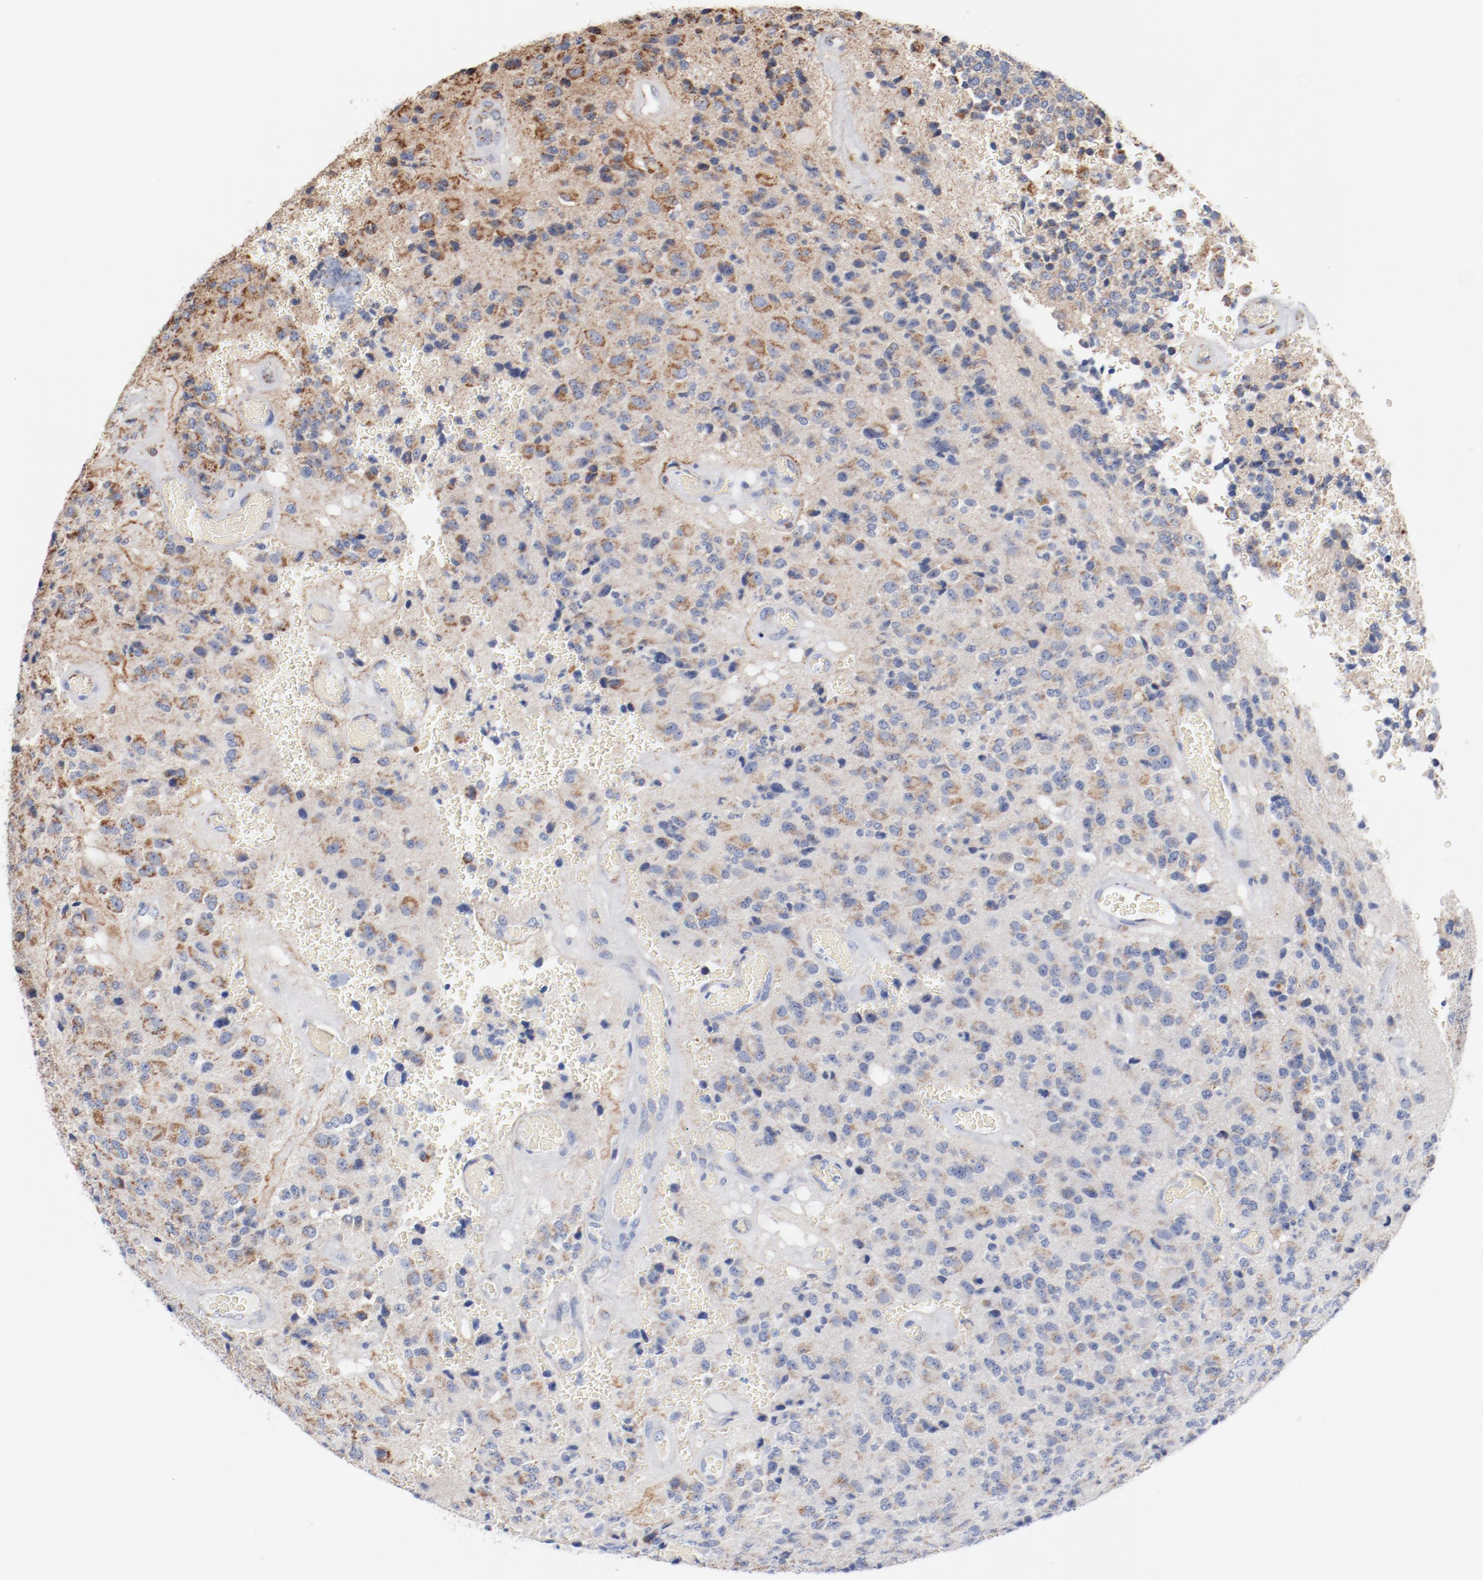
{"staining": {"intensity": "weak", "quantity": "25%-75%", "location": "cytoplasmic/membranous"}, "tissue": "glioma", "cell_type": "Tumor cells", "image_type": "cancer", "snomed": [{"axis": "morphology", "description": "Glioma, malignant, High grade"}, {"axis": "topography", "description": "pancreas cauda"}], "caption": "Immunohistochemistry (IHC) image of glioma stained for a protein (brown), which displays low levels of weak cytoplasmic/membranous expression in about 25%-75% of tumor cells.", "gene": "NDUFS4", "patient": {"sex": "male", "age": 60}}